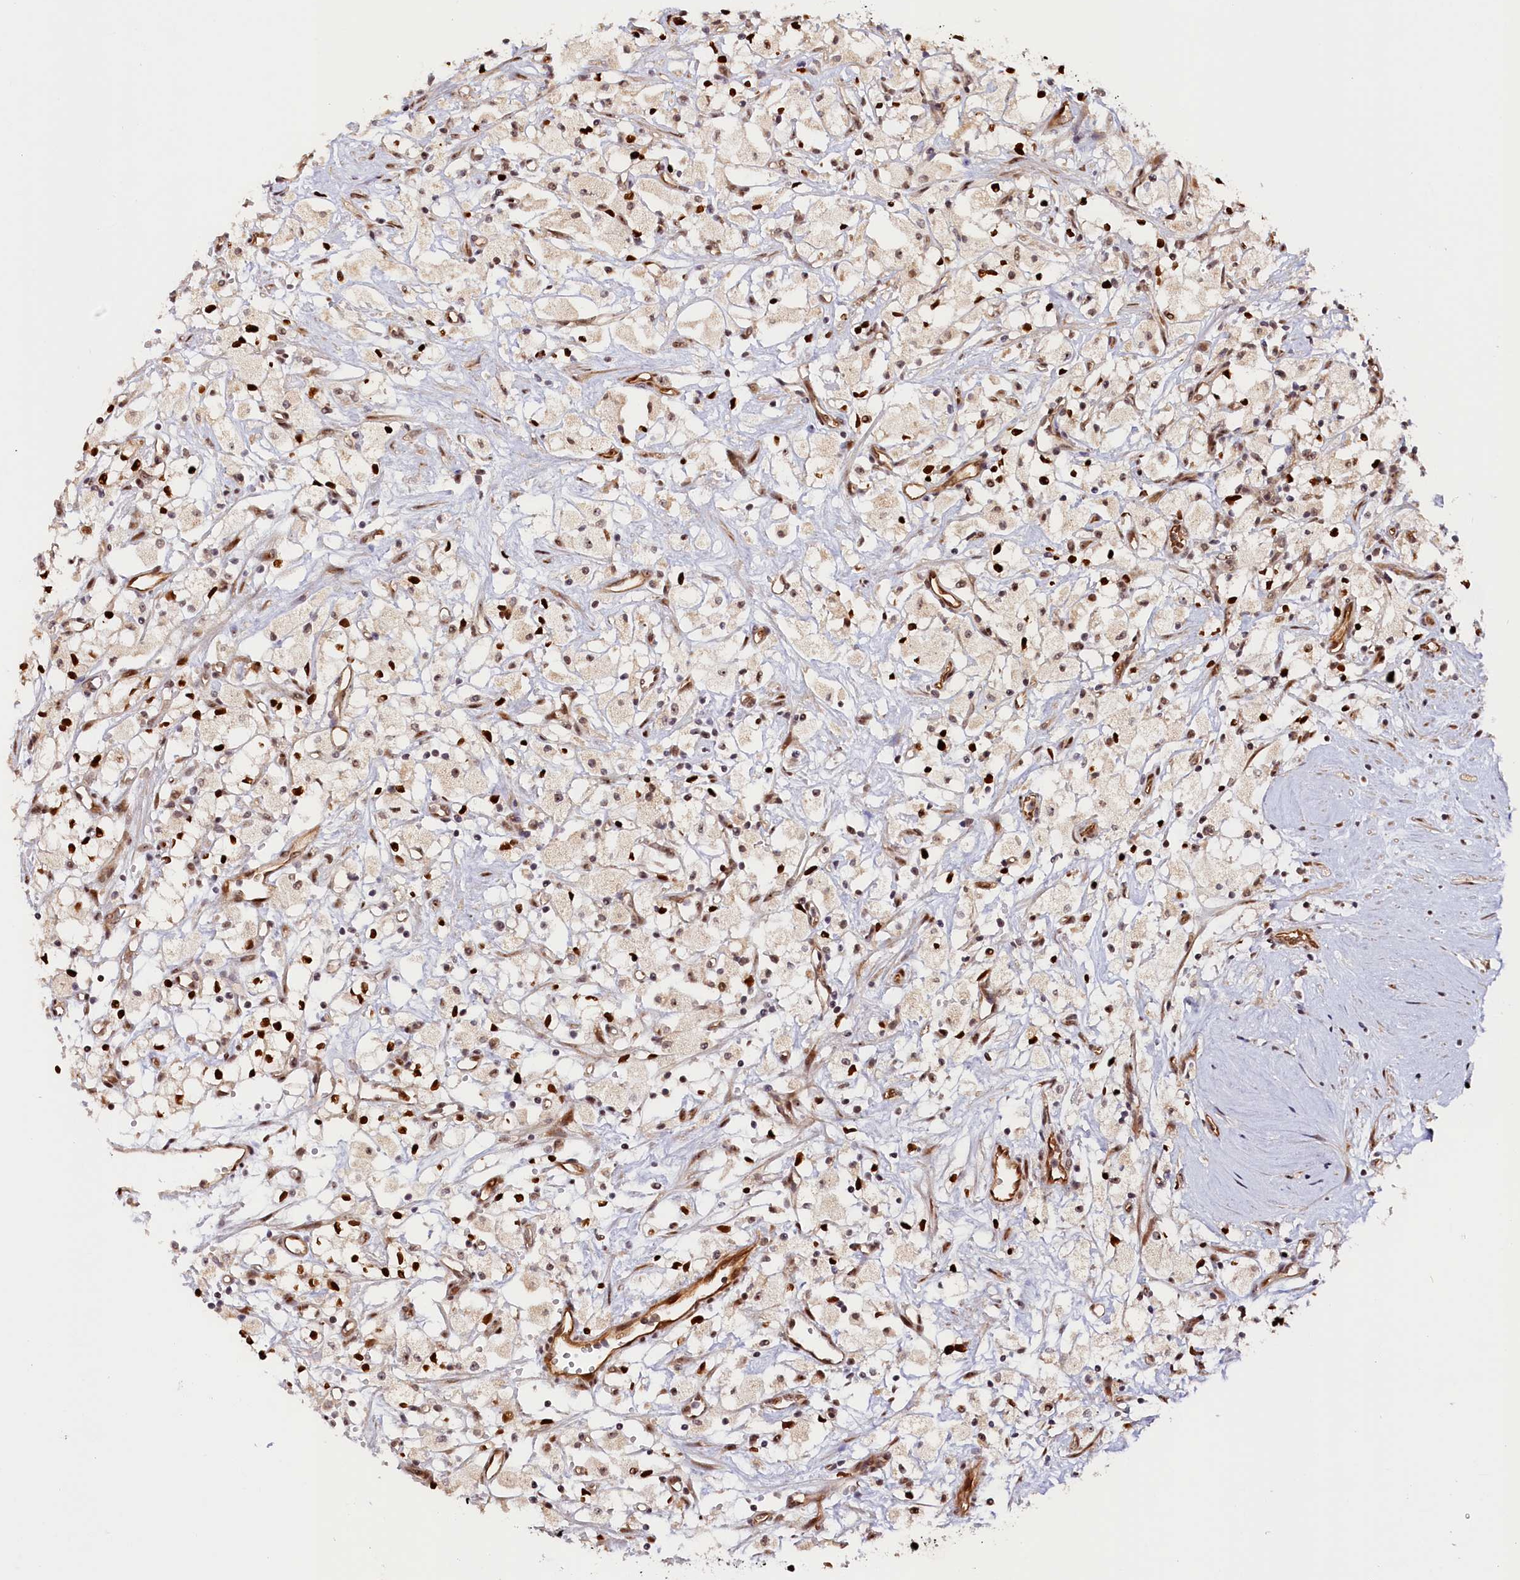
{"staining": {"intensity": "strong", "quantity": "25%-75%", "location": "nuclear"}, "tissue": "renal cancer", "cell_type": "Tumor cells", "image_type": "cancer", "snomed": [{"axis": "morphology", "description": "Adenocarcinoma, NOS"}, {"axis": "topography", "description": "Kidney"}], "caption": "A brown stain highlights strong nuclear staining of a protein in renal cancer (adenocarcinoma) tumor cells. The protein of interest is stained brown, and the nuclei are stained in blue (DAB (3,3'-diaminobenzidine) IHC with brightfield microscopy, high magnification).", "gene": "ANKRD24", "patient": {"sex": "male", "age": 59}}